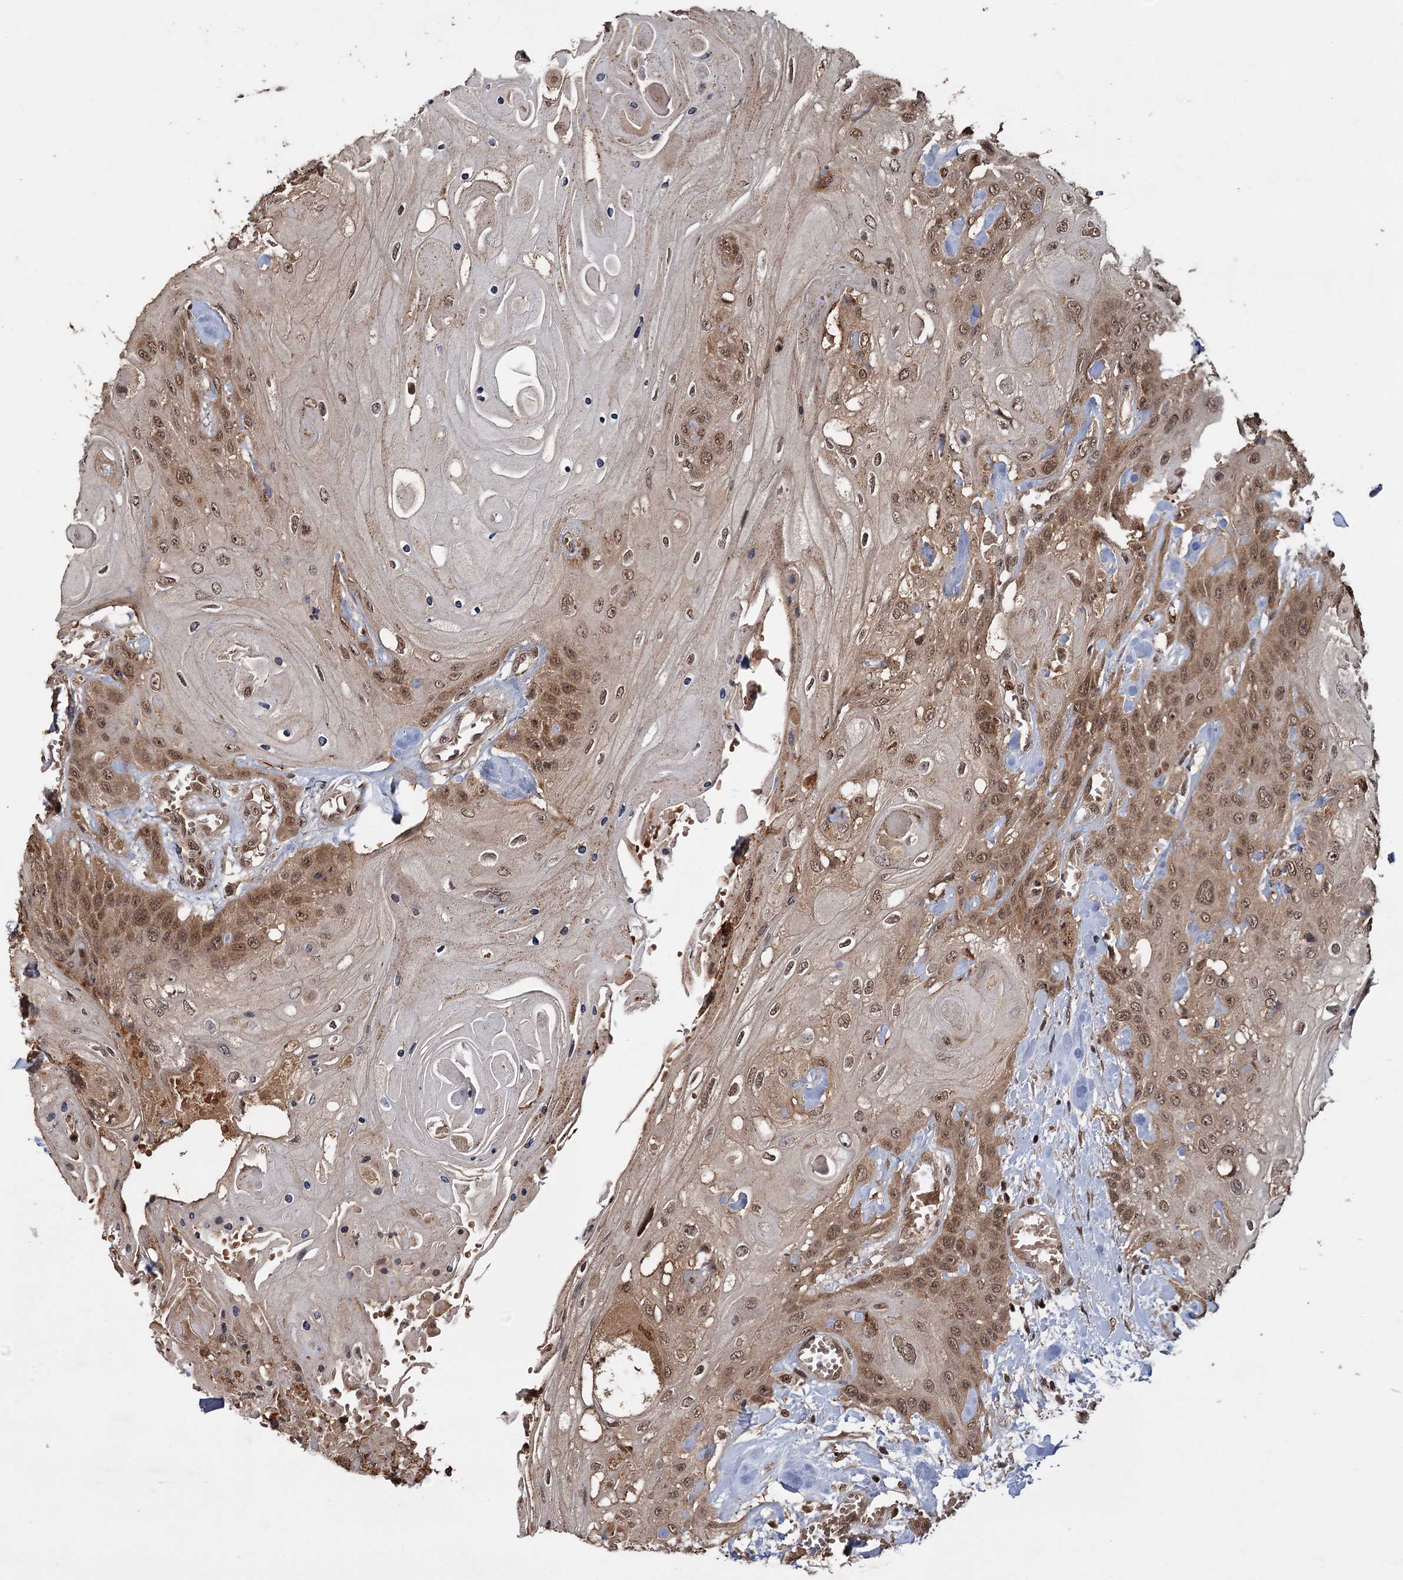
{"staining": {"intensity": "moderate", "quantity": ">75%", "location": "cytoplasmic/membranous,nuclear"}, "tissue": "head and neck cancer", "cell_type": "Tumor cells", "image_type": "cancer", "snomed": [{"axis": "morphology", "description": "Squamous cell carcinoma, NOS"}, {"axis": "topography", "description": "Head-Neck"}], "caption": "This is a histology image of immunohistochemistry staining of squamous cell carcinoma (head and neck), which shows moderate expression in the cytoplasmic/membranous and nuclear of tumor cells.", "gene": "KANSL2", "patient": {"sex": "female", "age": 43}}